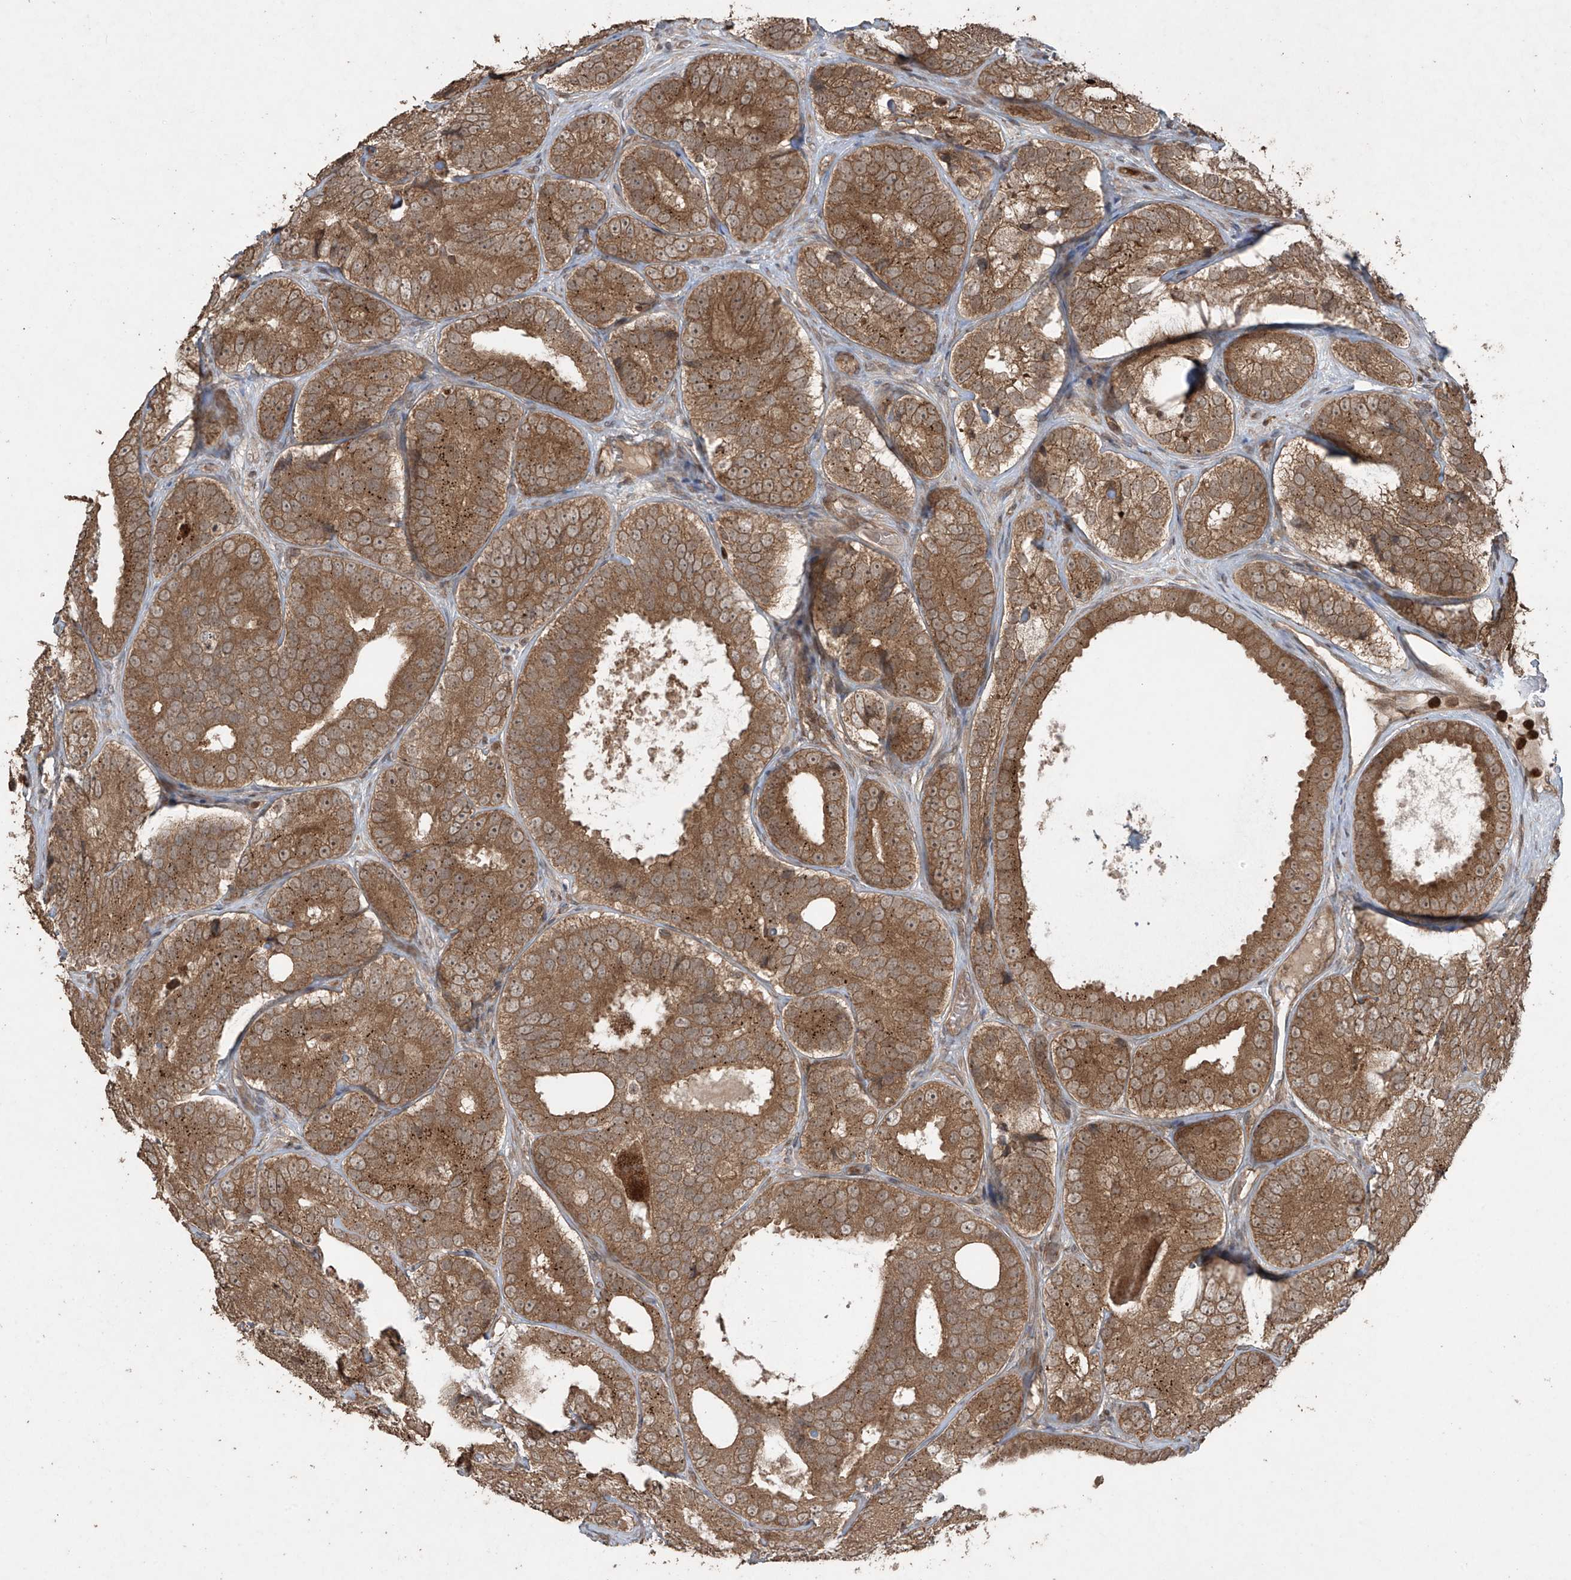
{"staining": {"intensity": "moderate", "quantity": ">75%", "location": "cytoplasmic/membranous"}, "tissue": "prostate cancer", "cell_type": "Tumor cells", "image_type": "cancer", "snomed": [{"axis": "morphology", "description": "Adenocarcinoma, High grade"}, {"axis": "topography", "description": "Prostate"}], "caption": "Protein analysis of prostate adenocarcinoma (high-grade) tissue shows moderate cytoplasmic/membranous expression in about >75% of tumor cells.", "gene": "PGPEP1", "patient": {"sex": "male", "age": 56}}